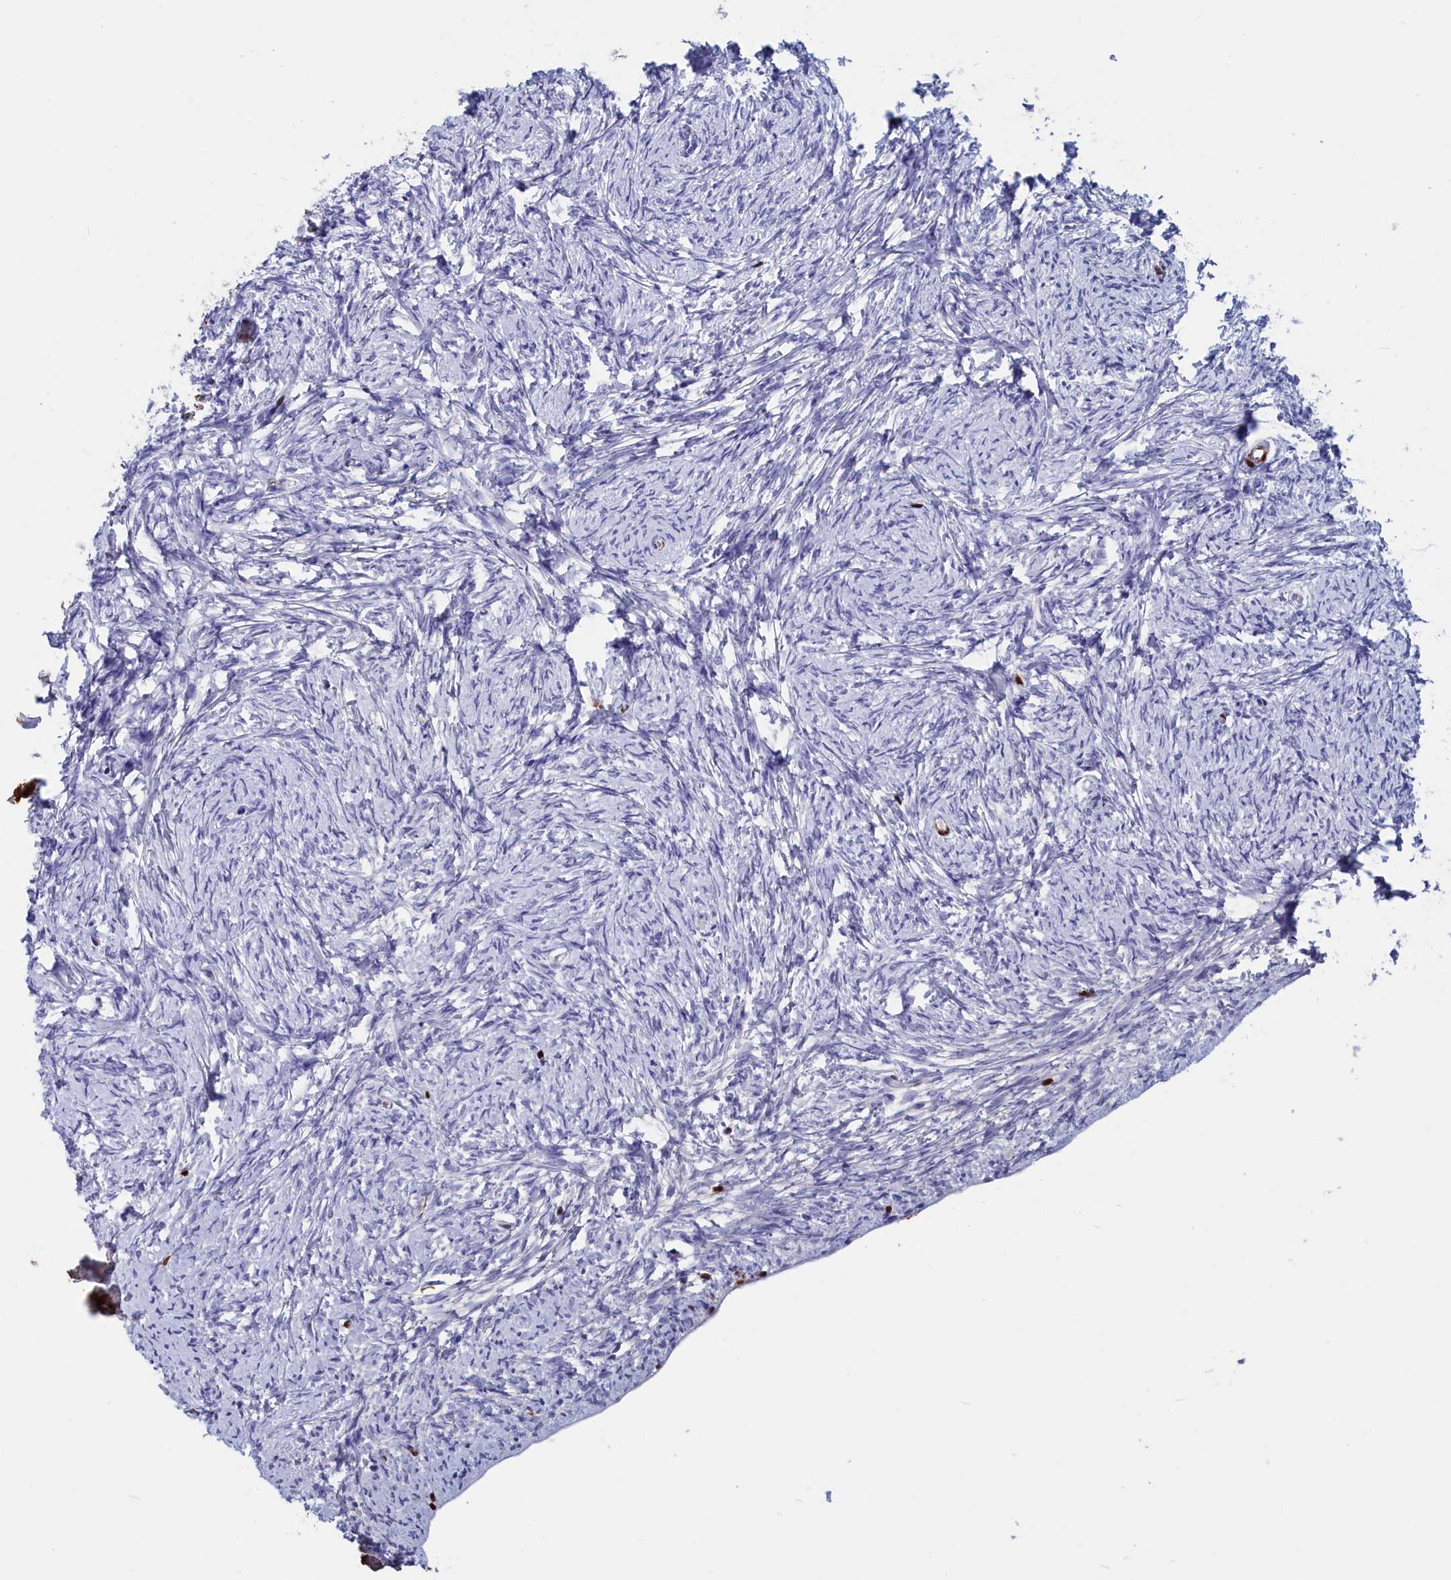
{"staining": {"intensity": "negative", "quantity": "none", "location": "none"}, "tissue": "ovary", "cell_type": "Ovarian stroma cells", "image_type": "normal", "snomed": [{"axis": "morphology", "description": "Normal tissue, NOS"}, {"axis": "topography", "description": "Ovary"}], "caption": "DAB (3,3'-diaminobenzidine) immunohistochemical staining of normal ovary demonstrates no significant expression in ovarian stroma cells.", "gene": "CRIP1", "patient": {"sex": "female", "age": 34}}